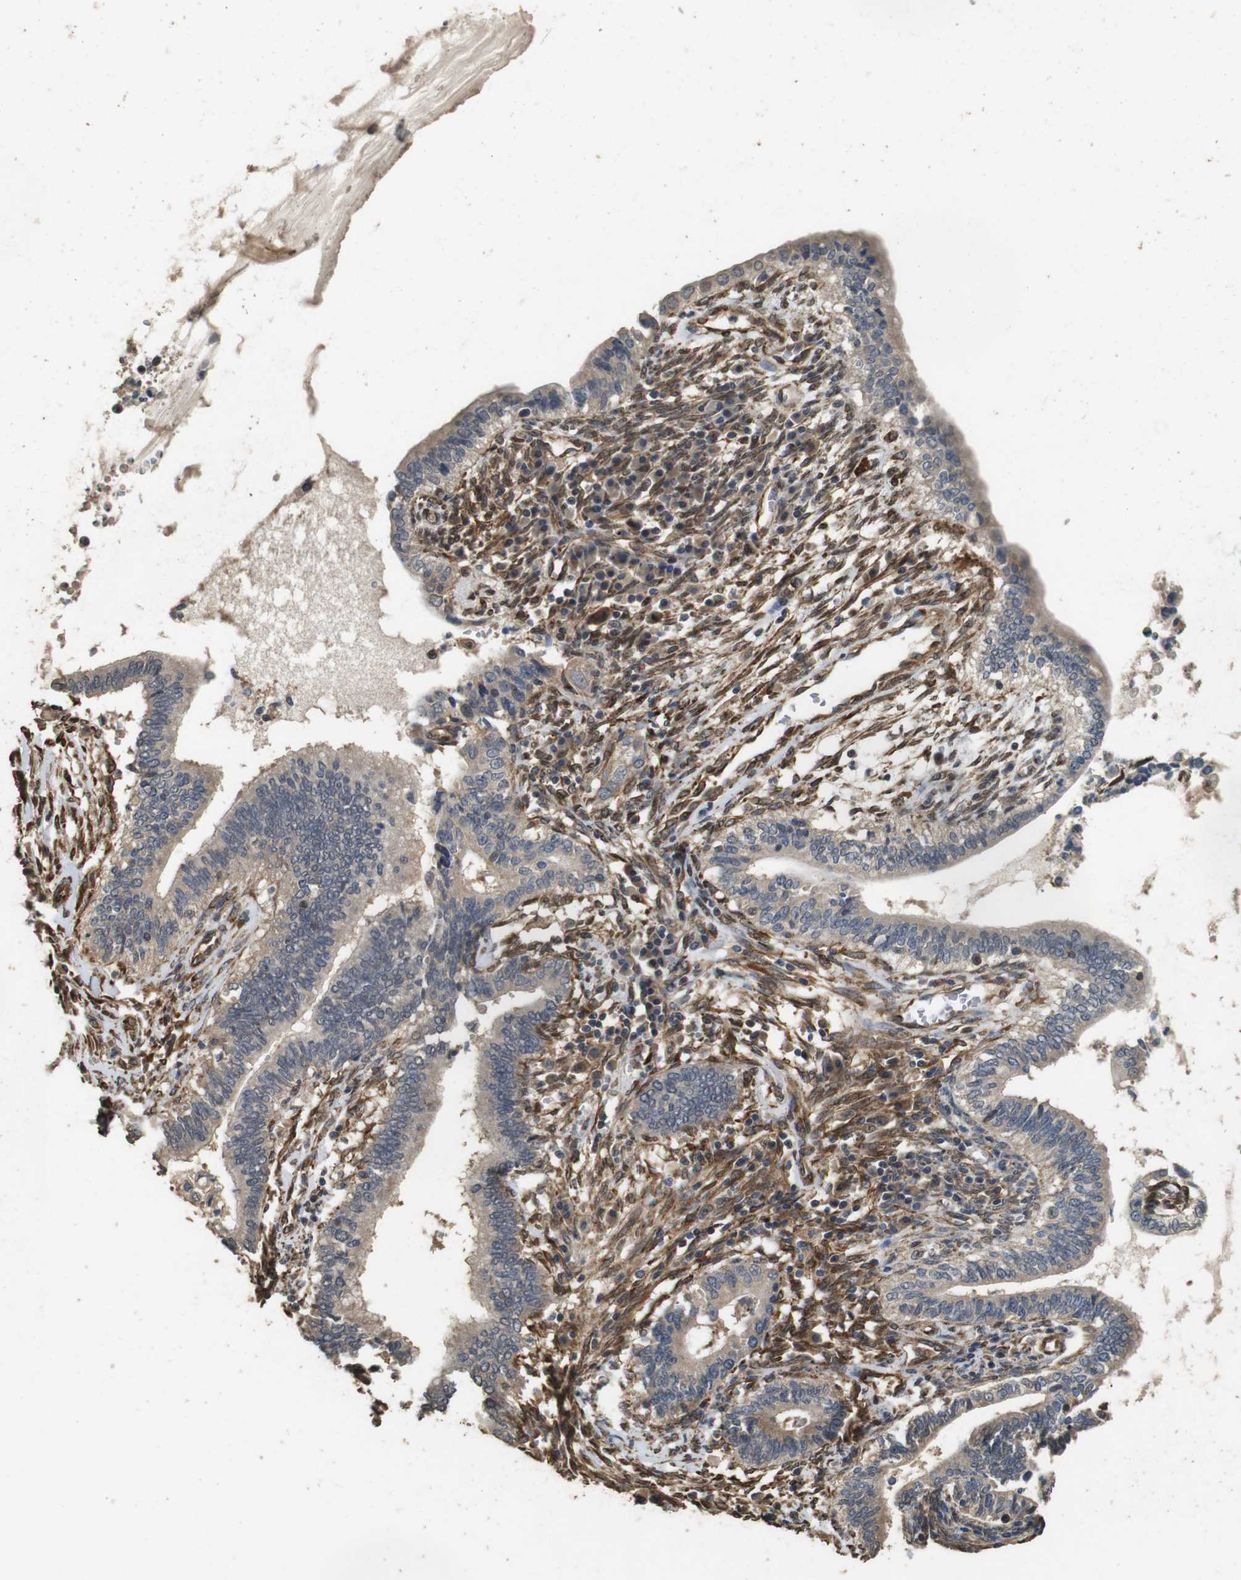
{"staining": {"intensity": "weak", "quantity": "25%-75%", "location": "cytoplasmic/membranous"}, "tissue": "cervical cancer", "cell_type": "Tumor cells", "image_type": "cancer", "snomed": [{"axis": "morphology", "description": "Adenocarcinoma, NOS"}, {"axis": "topography", "description": "Cervix"}], "caption": "Immunohistochemistry staining of cervical adenocarcinoma, which displays low levels of weak cytoplasmic/membranous expression in about 25%-75% of tumor cells indicating weak cytoplasmic/membranous protein expression. The staining was performed using DAB (brown) for protein detection and nuclei were counterstained in hematoxylin (blue).", "gene": "CNPY4", "patient": {"sex": "female", "age": 44}}